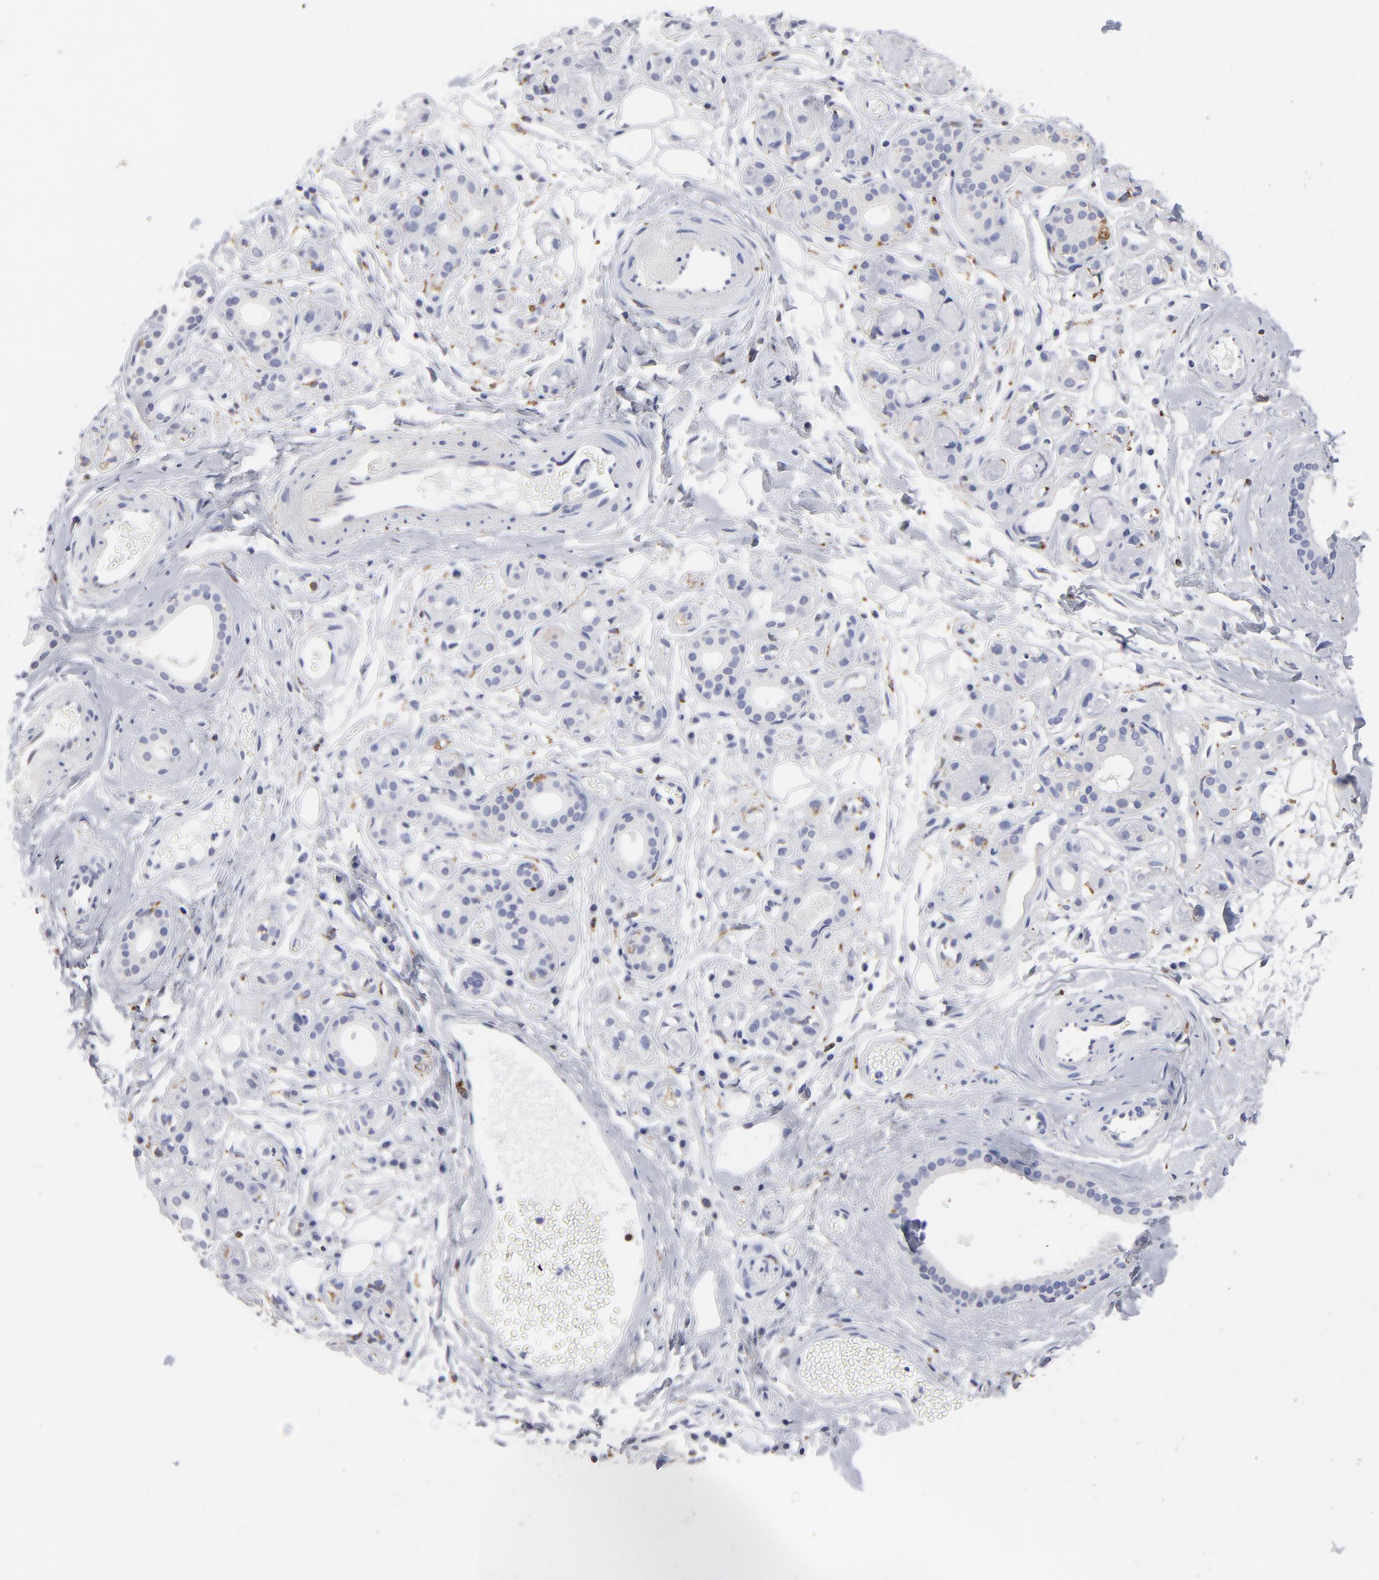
{"staining": {"intensity": "negative", "quantity": "none", "location": "none"}, "tissue": "salivary gland", "cell_type": "Glandular cells", "image_type": "normal", "snomed": [{"axis": "morphology", "description": "Normal tissue, NOS"}, {"axis": "topography", "description": "Salivary gland"}], "caption": "DAB (3,3'-diaminobenzidine) immunohistochemical staining of benign human salivary gland reveals no significant staining in glandular cells.", "gene": "CD180", "patient": {"sex": "male", "age": 54}}